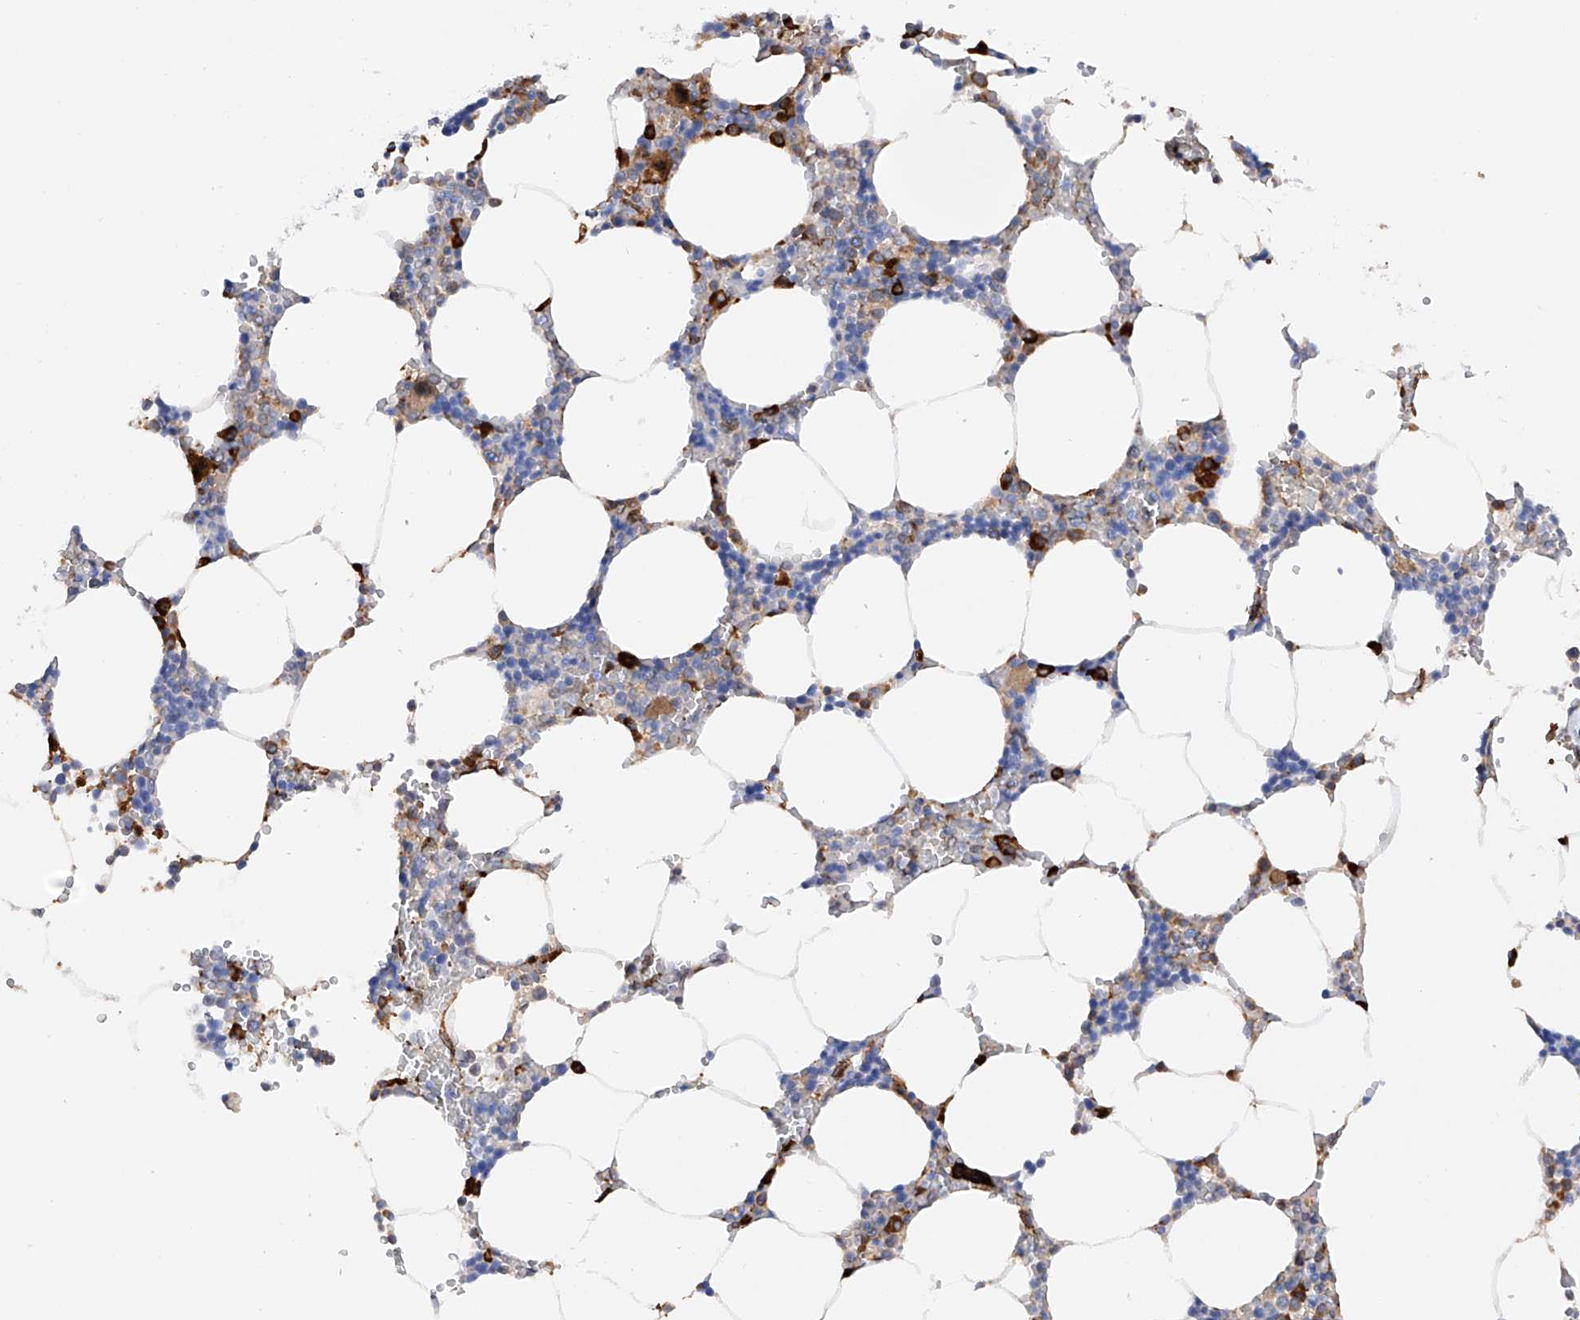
{"staining": {"intensity": "strong", "quantity": "<25%", "location": "cytoplasmic/membranous"}, "tissue": "bone marrow", "cell_type": "Hematopoietic cells", "image_type": "normal", "snomed": [{"axis": "morphology", "description": "Normal tissue, NOS"}, {"axis": "topography", "description": "Bone marrow"}], "caption": "Human bone marrow stained for a protein (brown) displays strong cytoplasmic/membranous positive positivity in about <25% of hematopoietic cells.", "gene": "PDIA5", "patient": {"sex": "male", "age": 70}}